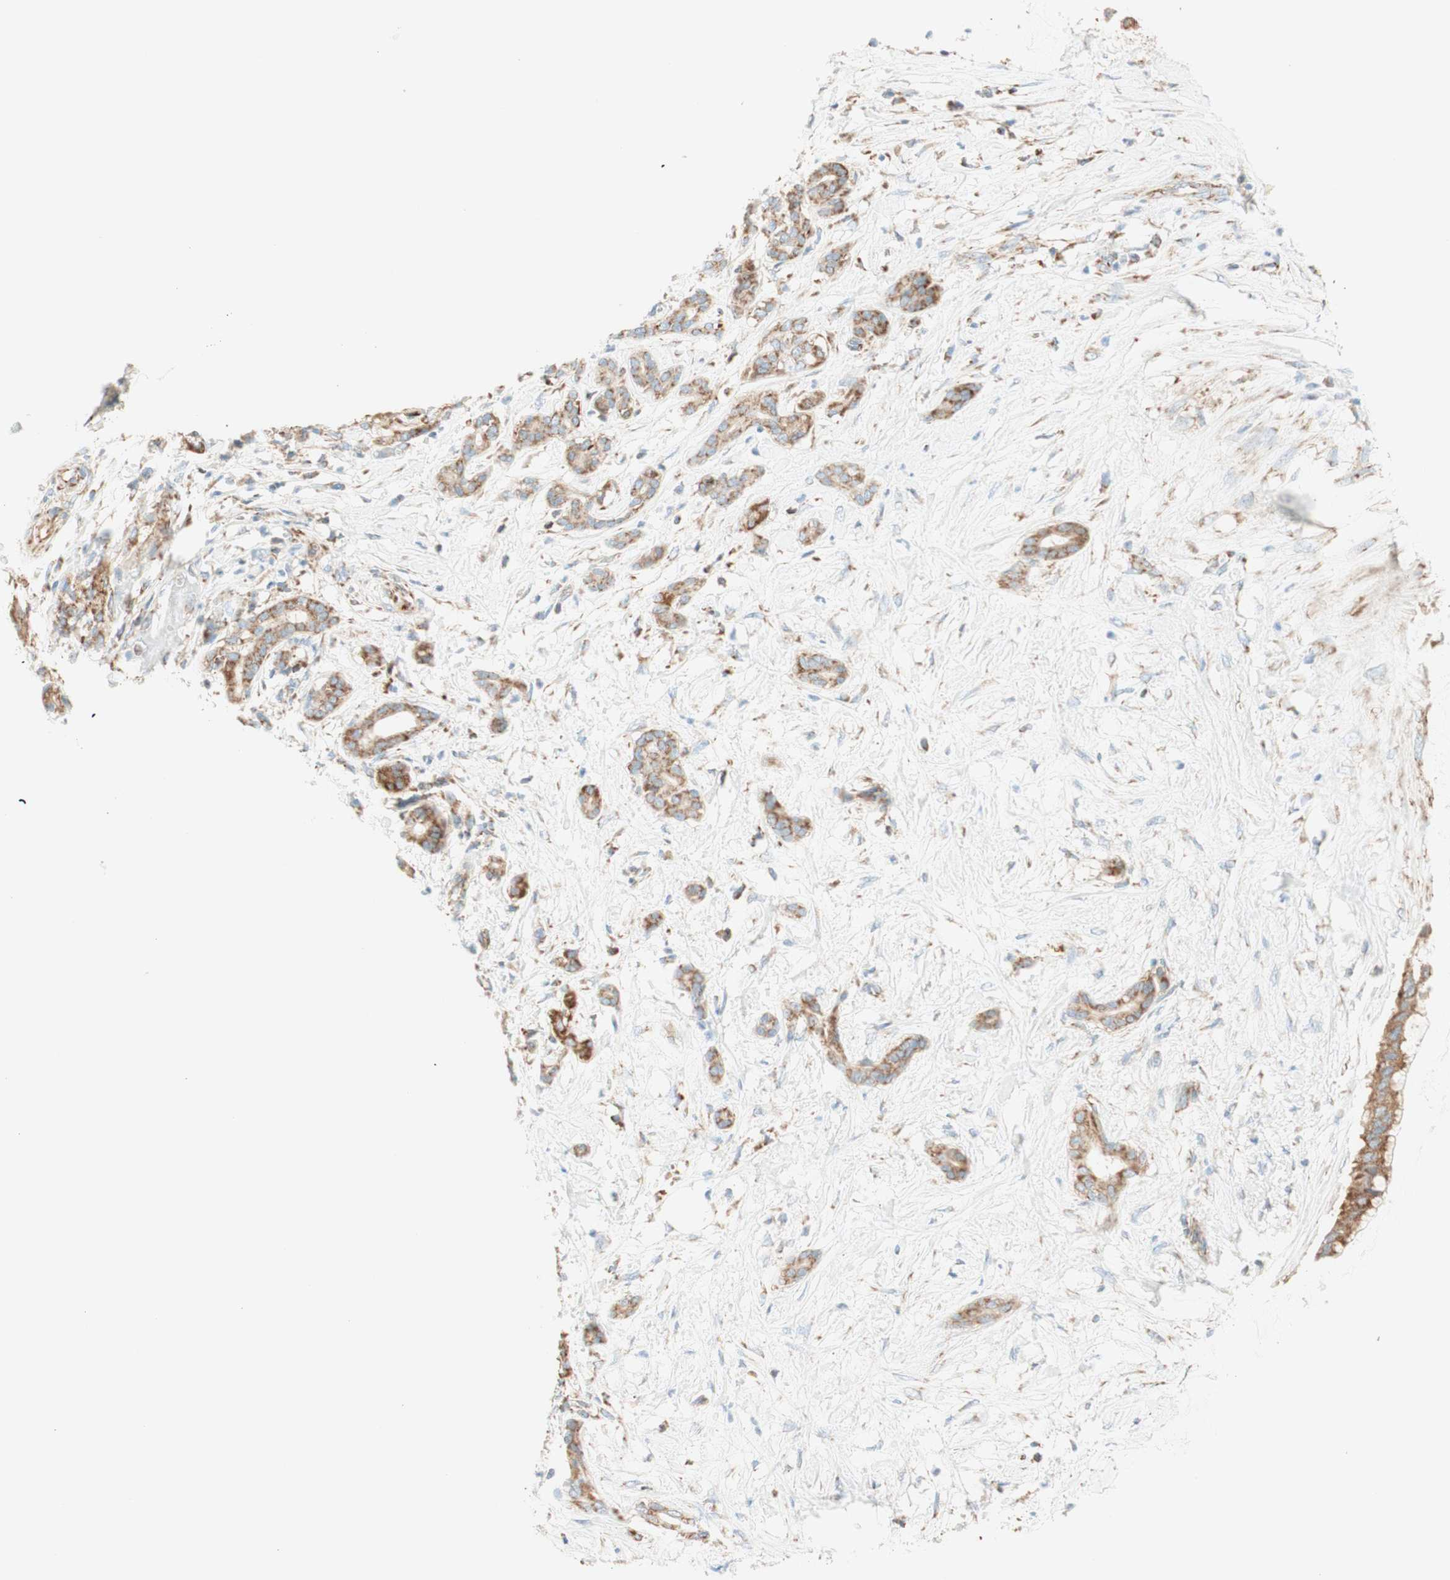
{"staining": {"intensity": "moderate", "quantity": ">75%", "location": "cytoplasmic/membranous"}, "tissue": "pancreatic cancer", "cell_type": "Tumor cells", "image_type": "cancer", "snomed": [{"axis": "morphology", "description": "Adenocarcinoma, NOS"}, {"axis": "topography", "description": "Pancreas"}], "caption": "The photomicrograph demonstrates immunohistochemical staining of pancreatic adenocarcinoma. There is moderate cytoplasmic/membranous positivity is appreciated in approximately >75% of tumor cells. (DAB (3,3'-diaminobenzidine) = brown stain, brightfield microscopy at high magnification).", "gene": "TOMM20", "patient": {"sex": "male", "age": 41}}